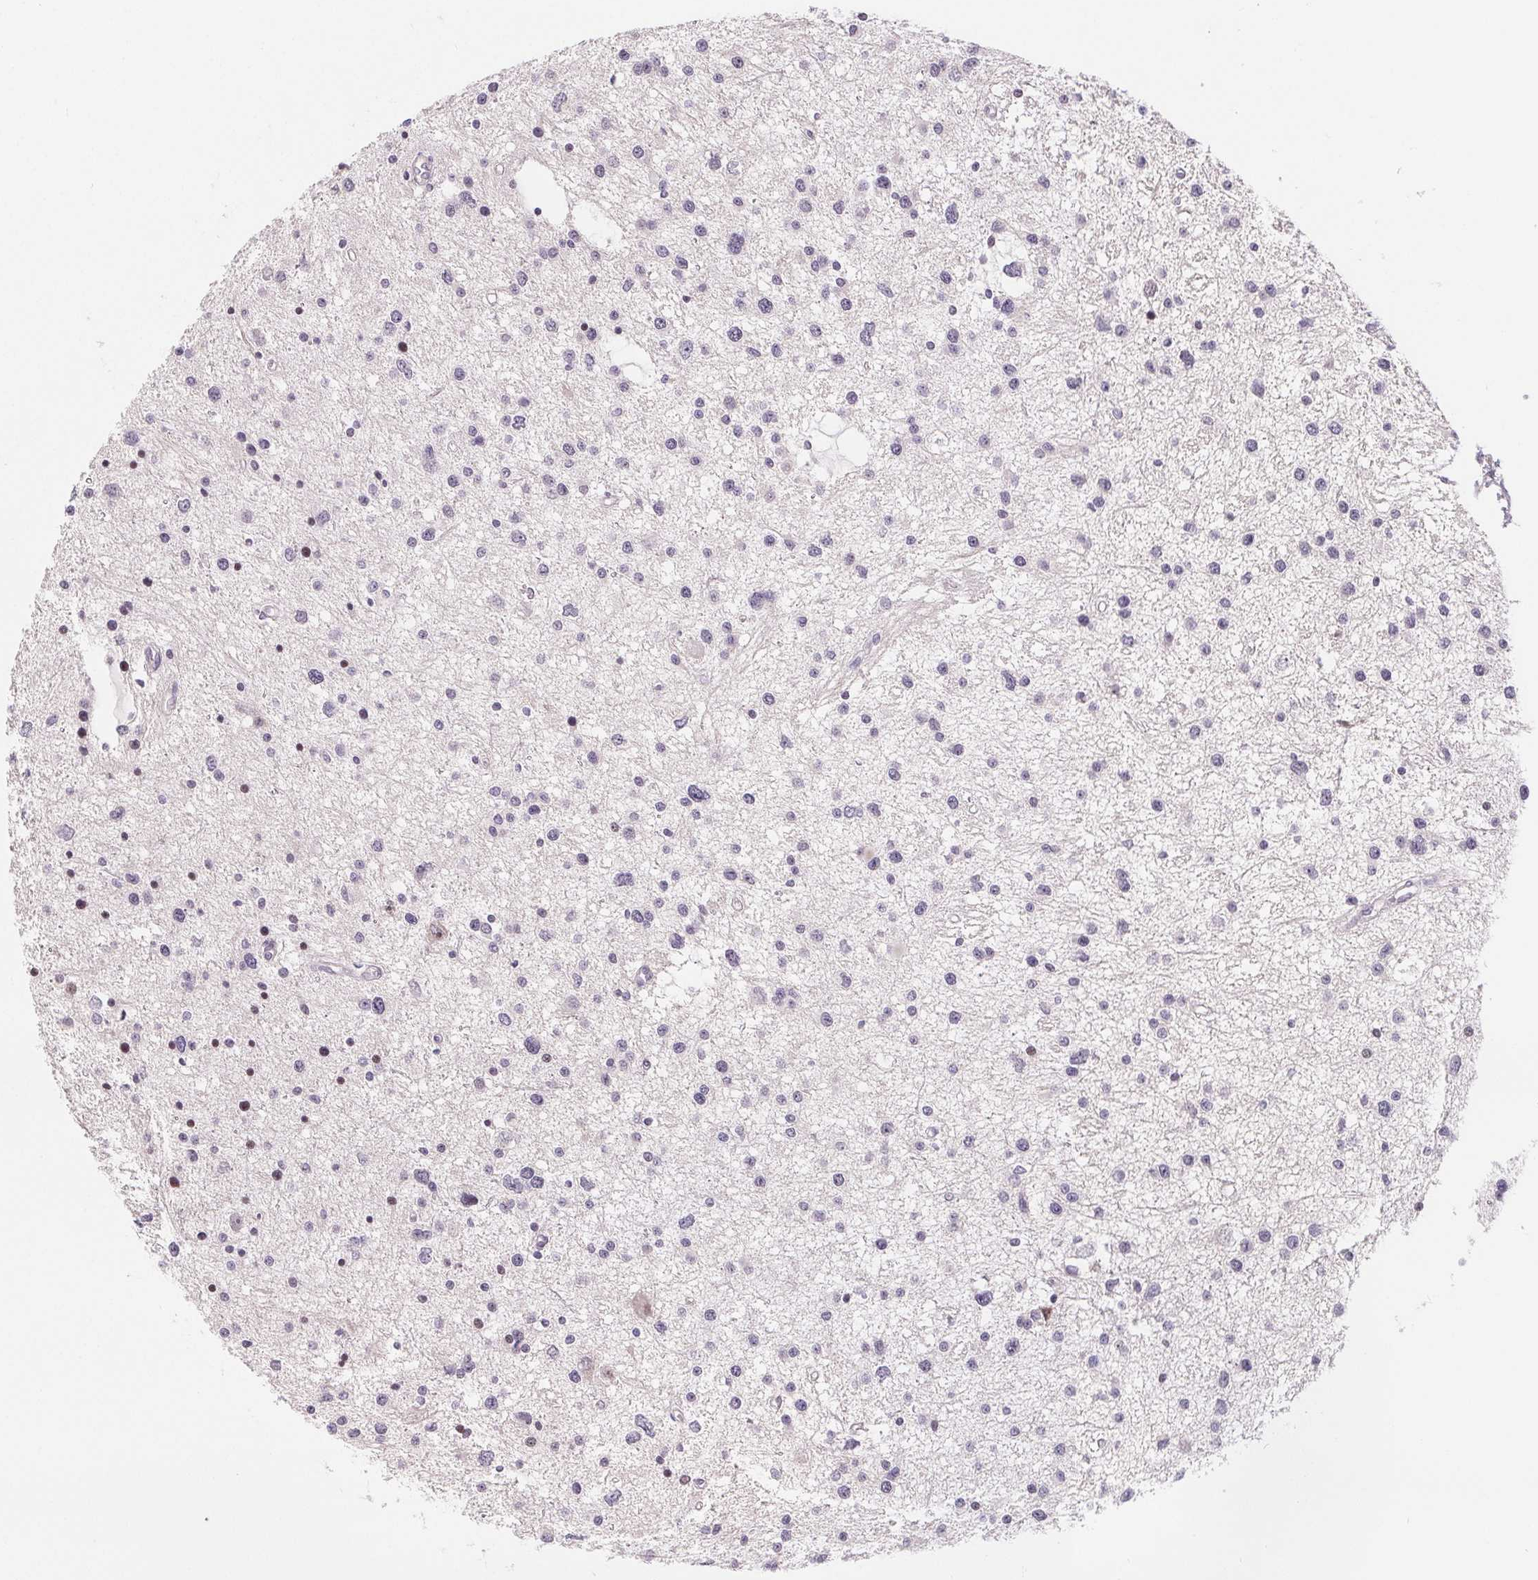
{"staining": {"intensity": "negative", "quantity": "none", "location": "none"}, "tissue": "glioma", "cell_type": "Tumor cells", "image_type": "cancer", "snomed": [{"axis": "morphology", "description": "Glioma, malignant, High grade"}, {"axis": "topography", "description": "Brain"}], "caption": "Image shows no significant protein expression in tumor cells of high-grade glioma (malignant). (Stains: DAB (3,3'-diaminobenzidine) immunohistochemistry (IHC) with hematoxylin counter stain, Microscopy: brightfield microscopy at high magnification).", "gene": "LCA5L", "patient": {"sex": "male", "age": 54}}